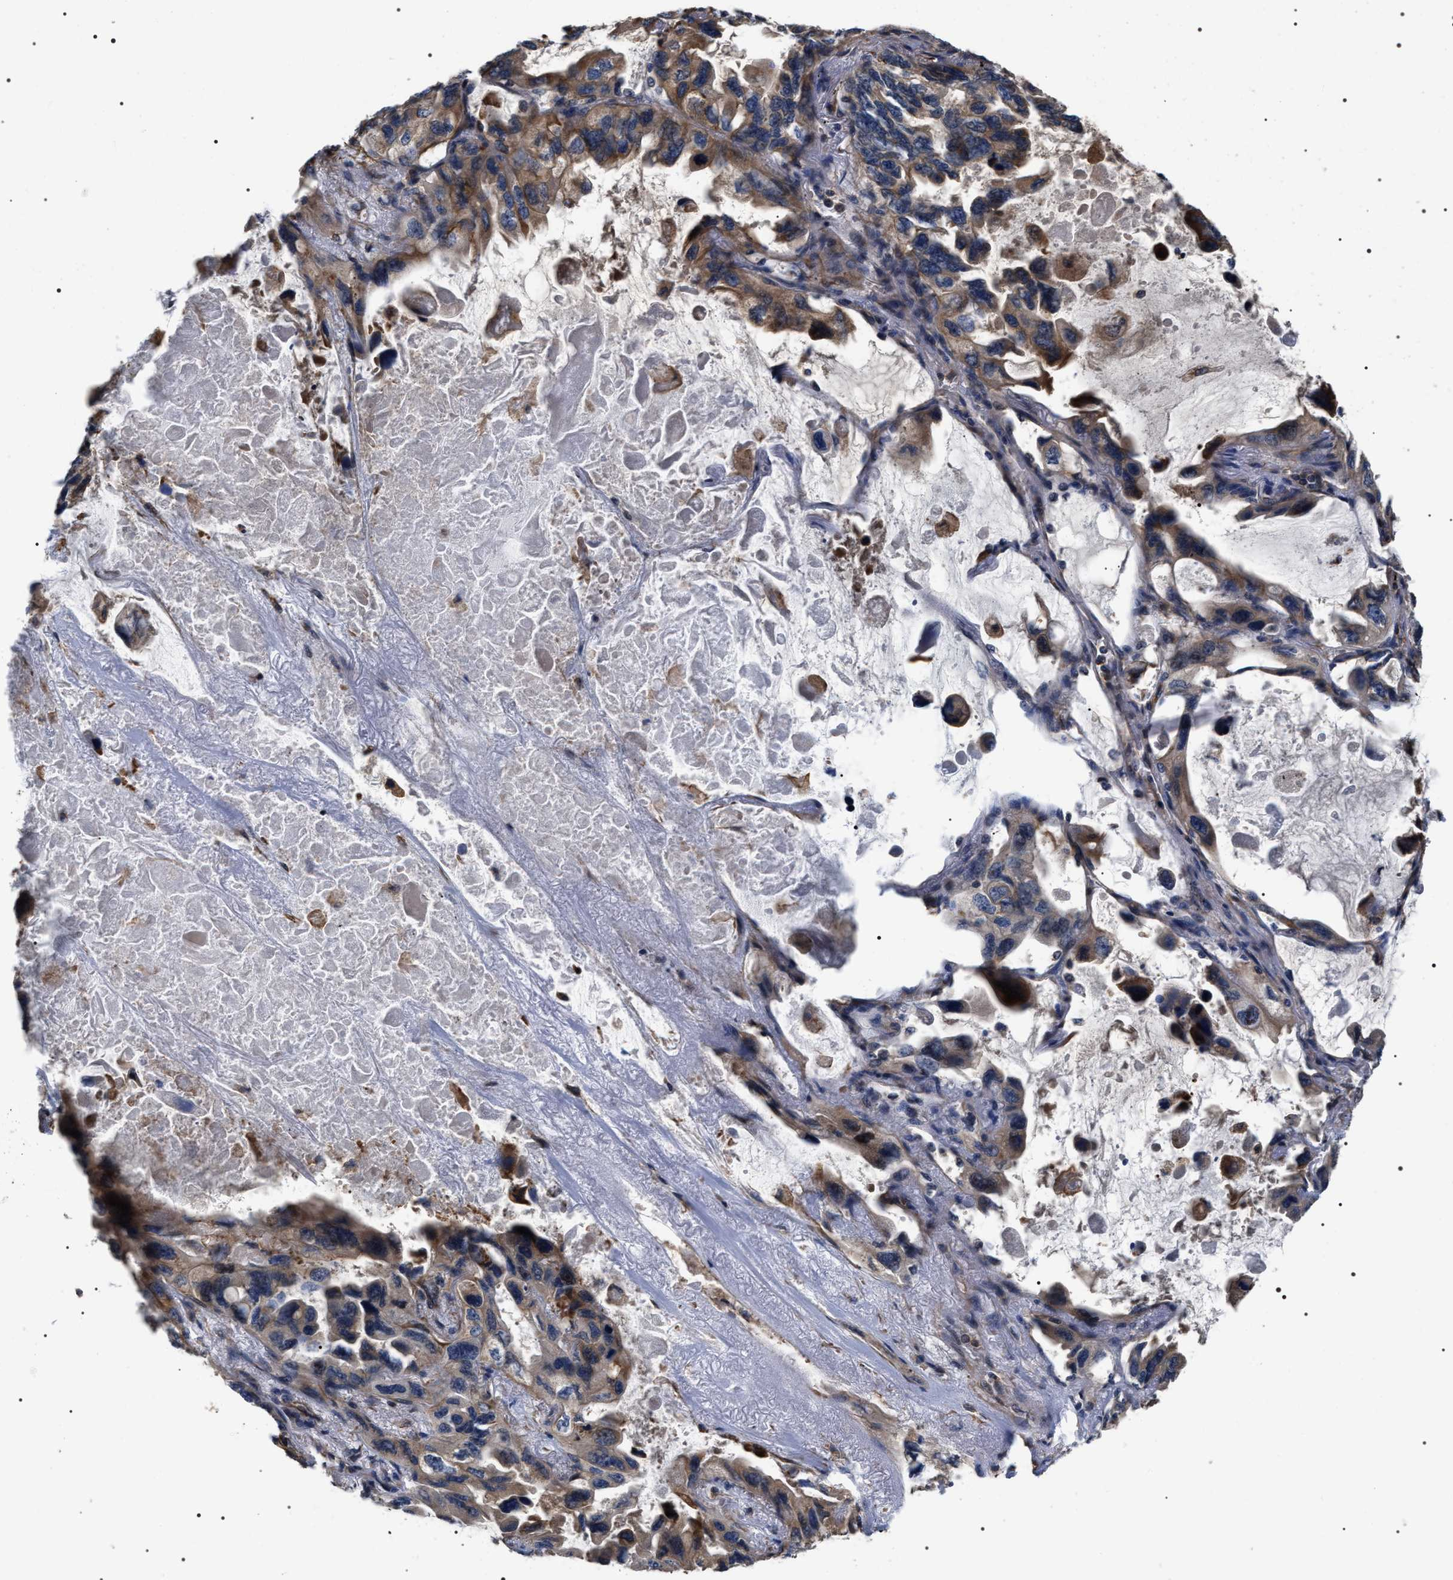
{"staining": {"intensity": "moderate", "quantity": "25%-75%", "location": "cytoplasmic/membranous"}, "tissue": "lung cancer", "cell_type": "Tumor cells", "image_type": "cancer", "snomed": [{"axis": "morphology", "description": "Squamous cell carcinoma, NOS"}, {"axis": "topography", "description": "Lung"}], "caption": "Immunohistochemical staining of squamous cell carcinoma (lung) shows medium levels of moderate cytoplasmic/membranous protein expression in approximately 25%-75% of tumor cells.", "gene": "TSPAN33", "patient": {"sex": "female", "age": 73}}